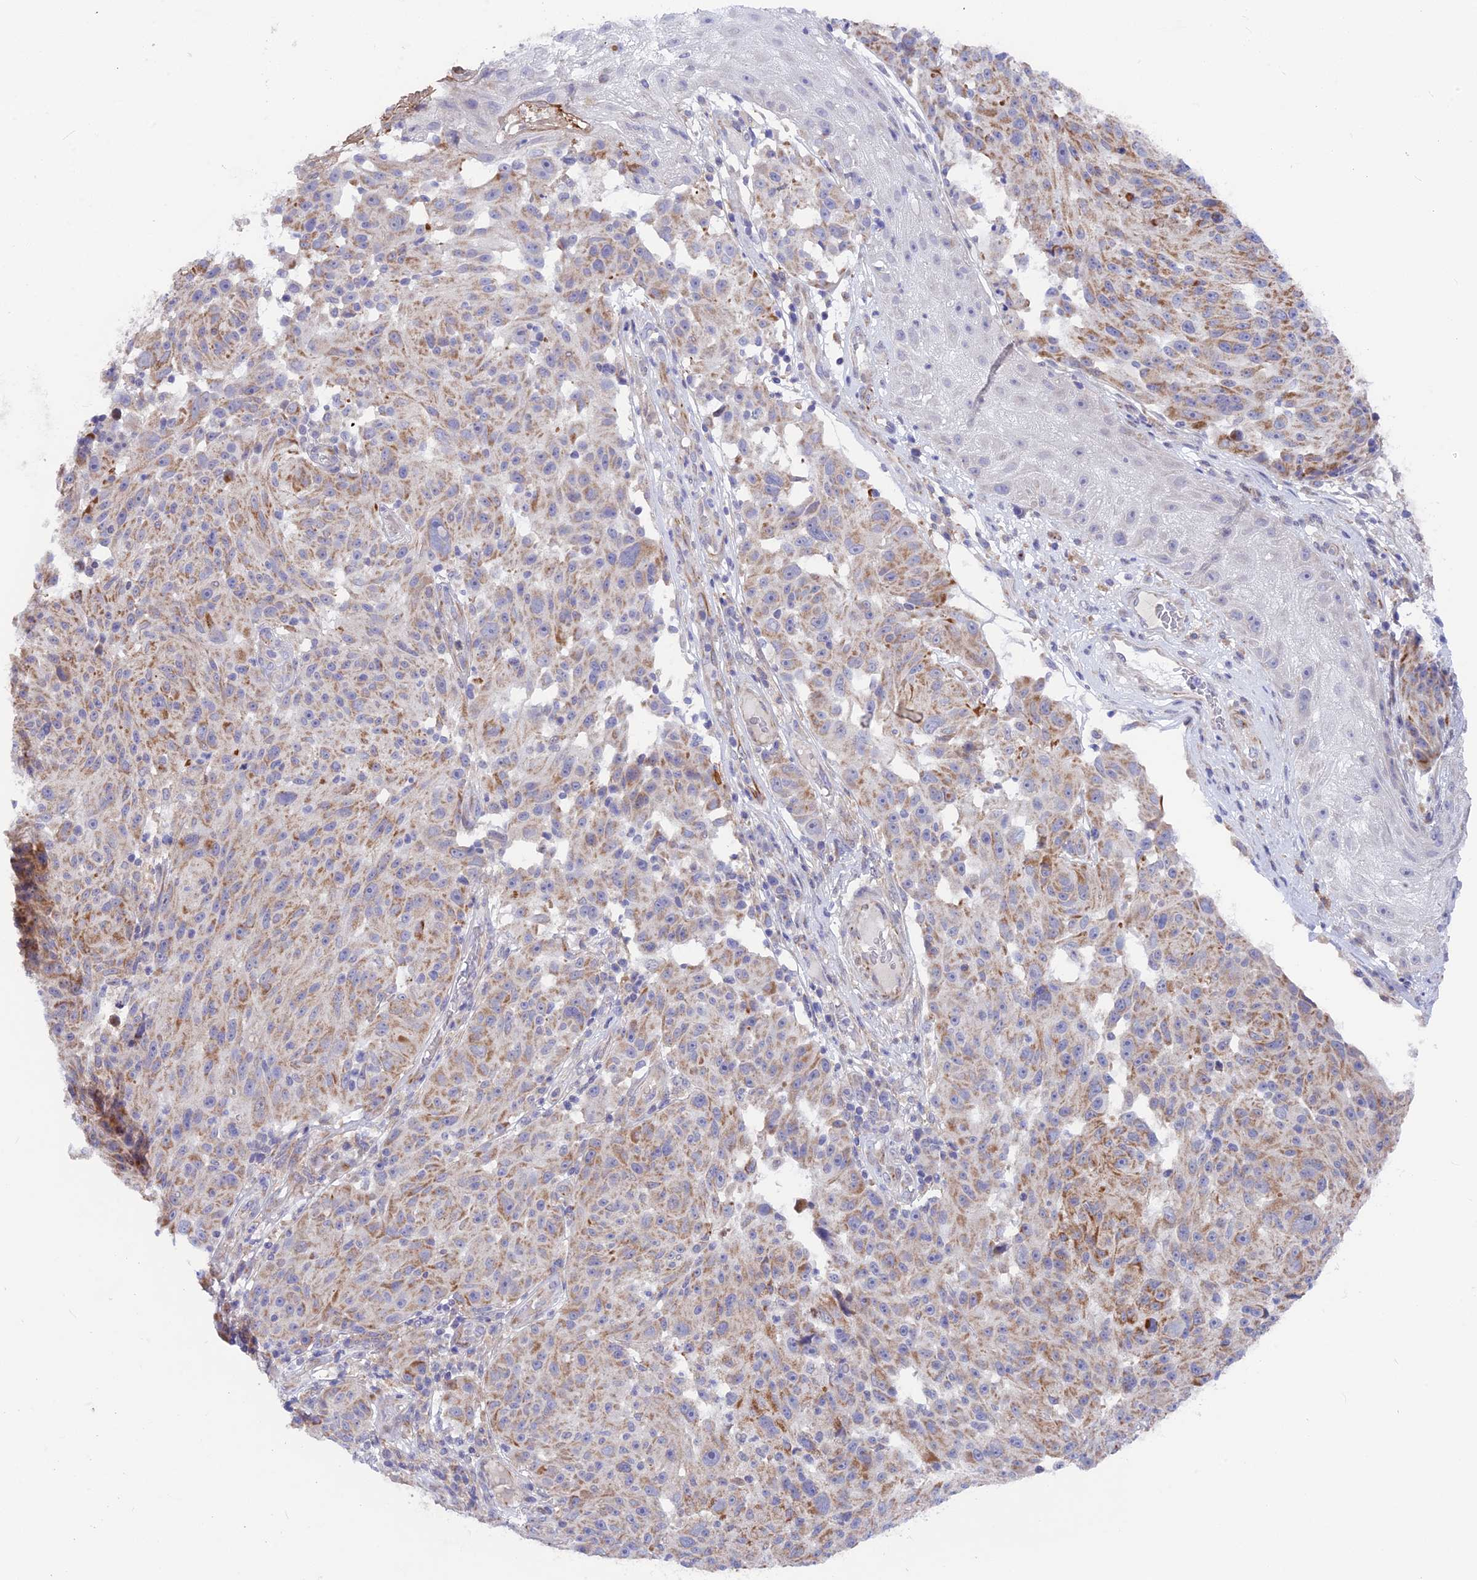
{"staining": {"intensity": "weak", "quantity": ">75%", "location": "cytoplasmic/membranous"}, "tissue": "melanoma", "cell_type": "Tumor cells", "image_type": "cancer", "snomed": [{"axis": "morphology", "description": "Malignant melanoma, NOS"}, {"axis": "topography", "description": "Skin"}], "caption": "Malignant melanoma tissue displays weak cytoplasmic/membranous staining in about >75% of tumor cells, visualized by immunohistochemistry.", "gene": "PLAC9", "patient": {"sex": "male", "age": 53}}